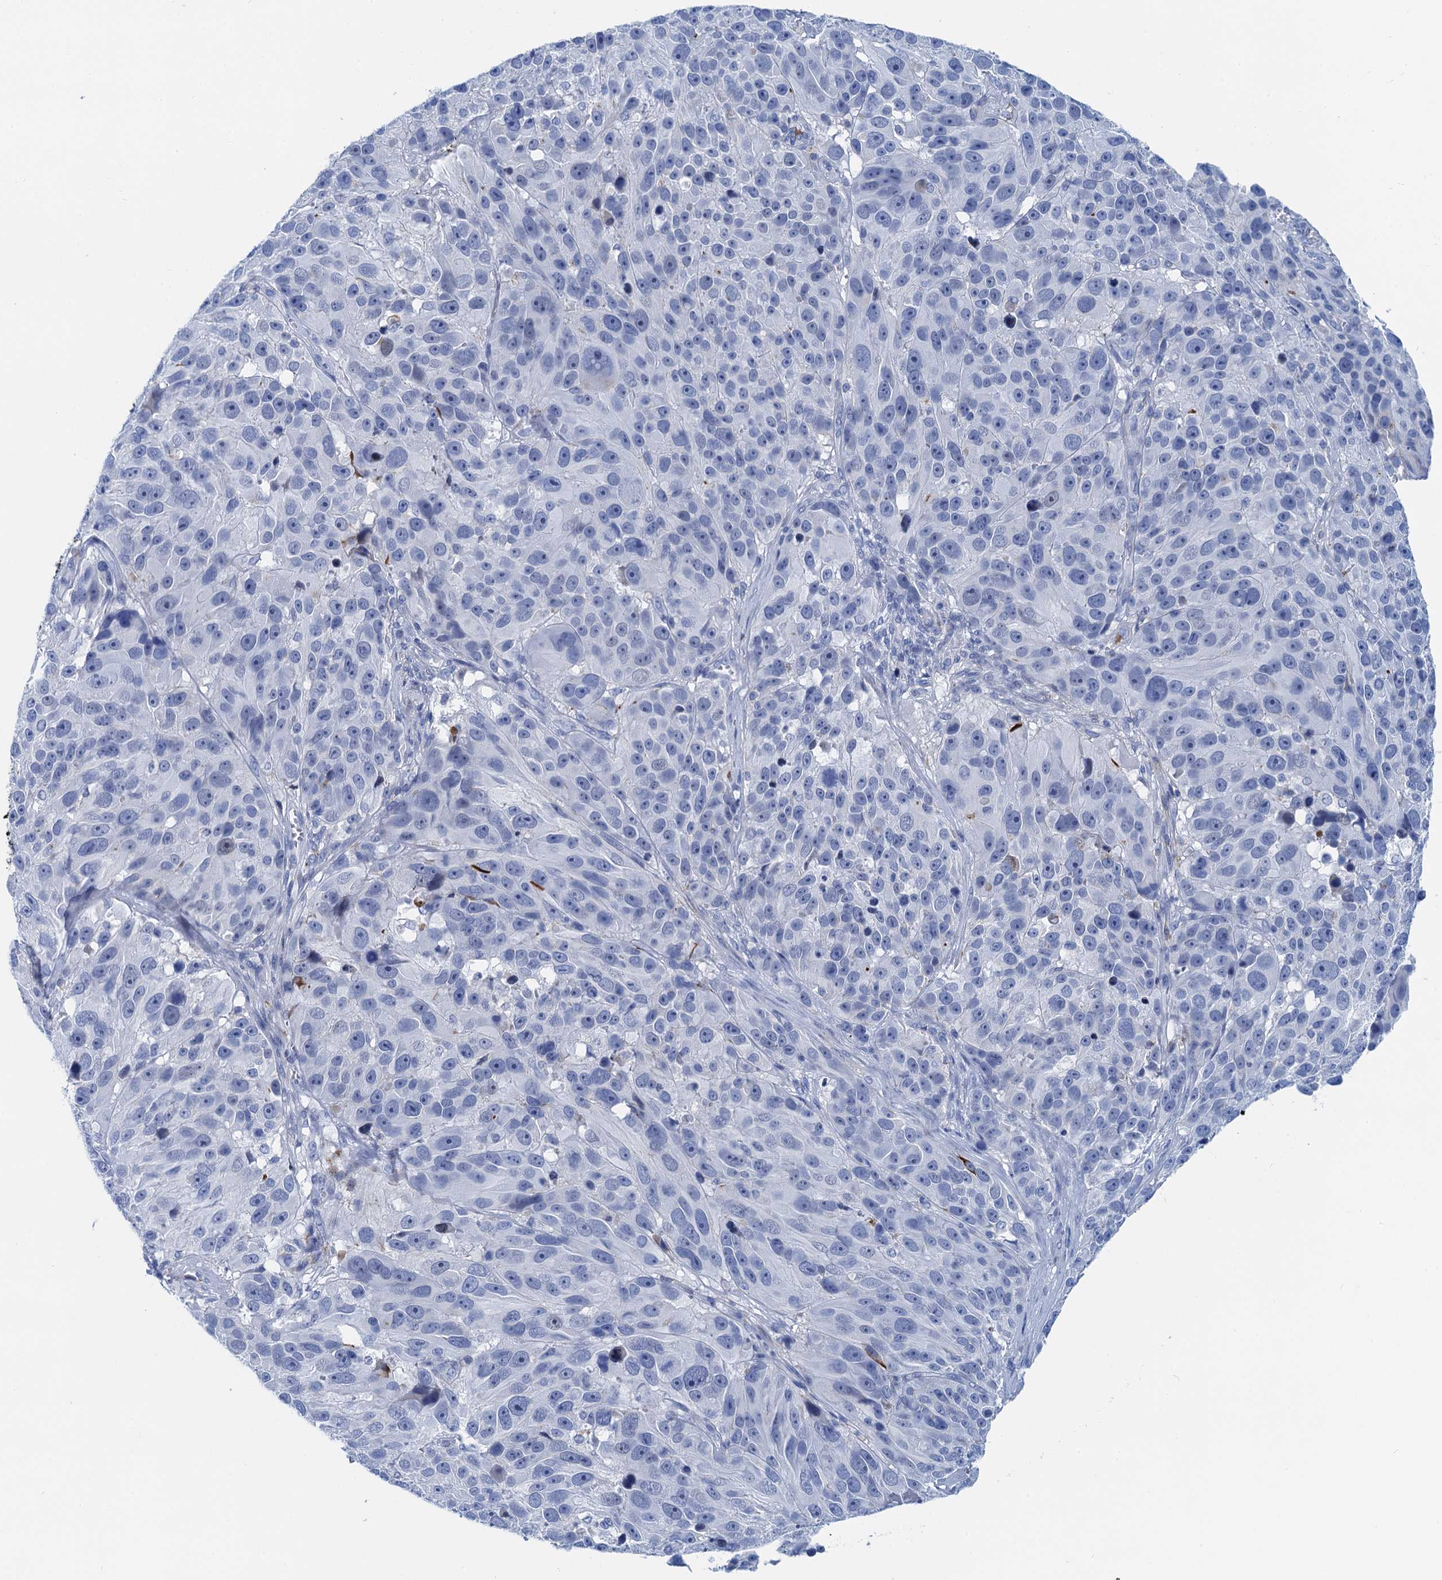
{"staining": {"intensity": "negative", "quantity": "none", "location": "none"}, "tissue": "melanoma", "cell_type": "Tumor cells", "image_type": "cancer", "snomed": [{"axis": "morphology", "description": "Malignant melanoma, NOS"}, {"axis": "topography", "description": "Skin"}], "caption": "An IHC image of malignant melanoma is shown. There is no staining in tumor cells of malignant melanoma.", "gene": "NLRP10", "patient": {"sex": "male", "age": 84}}